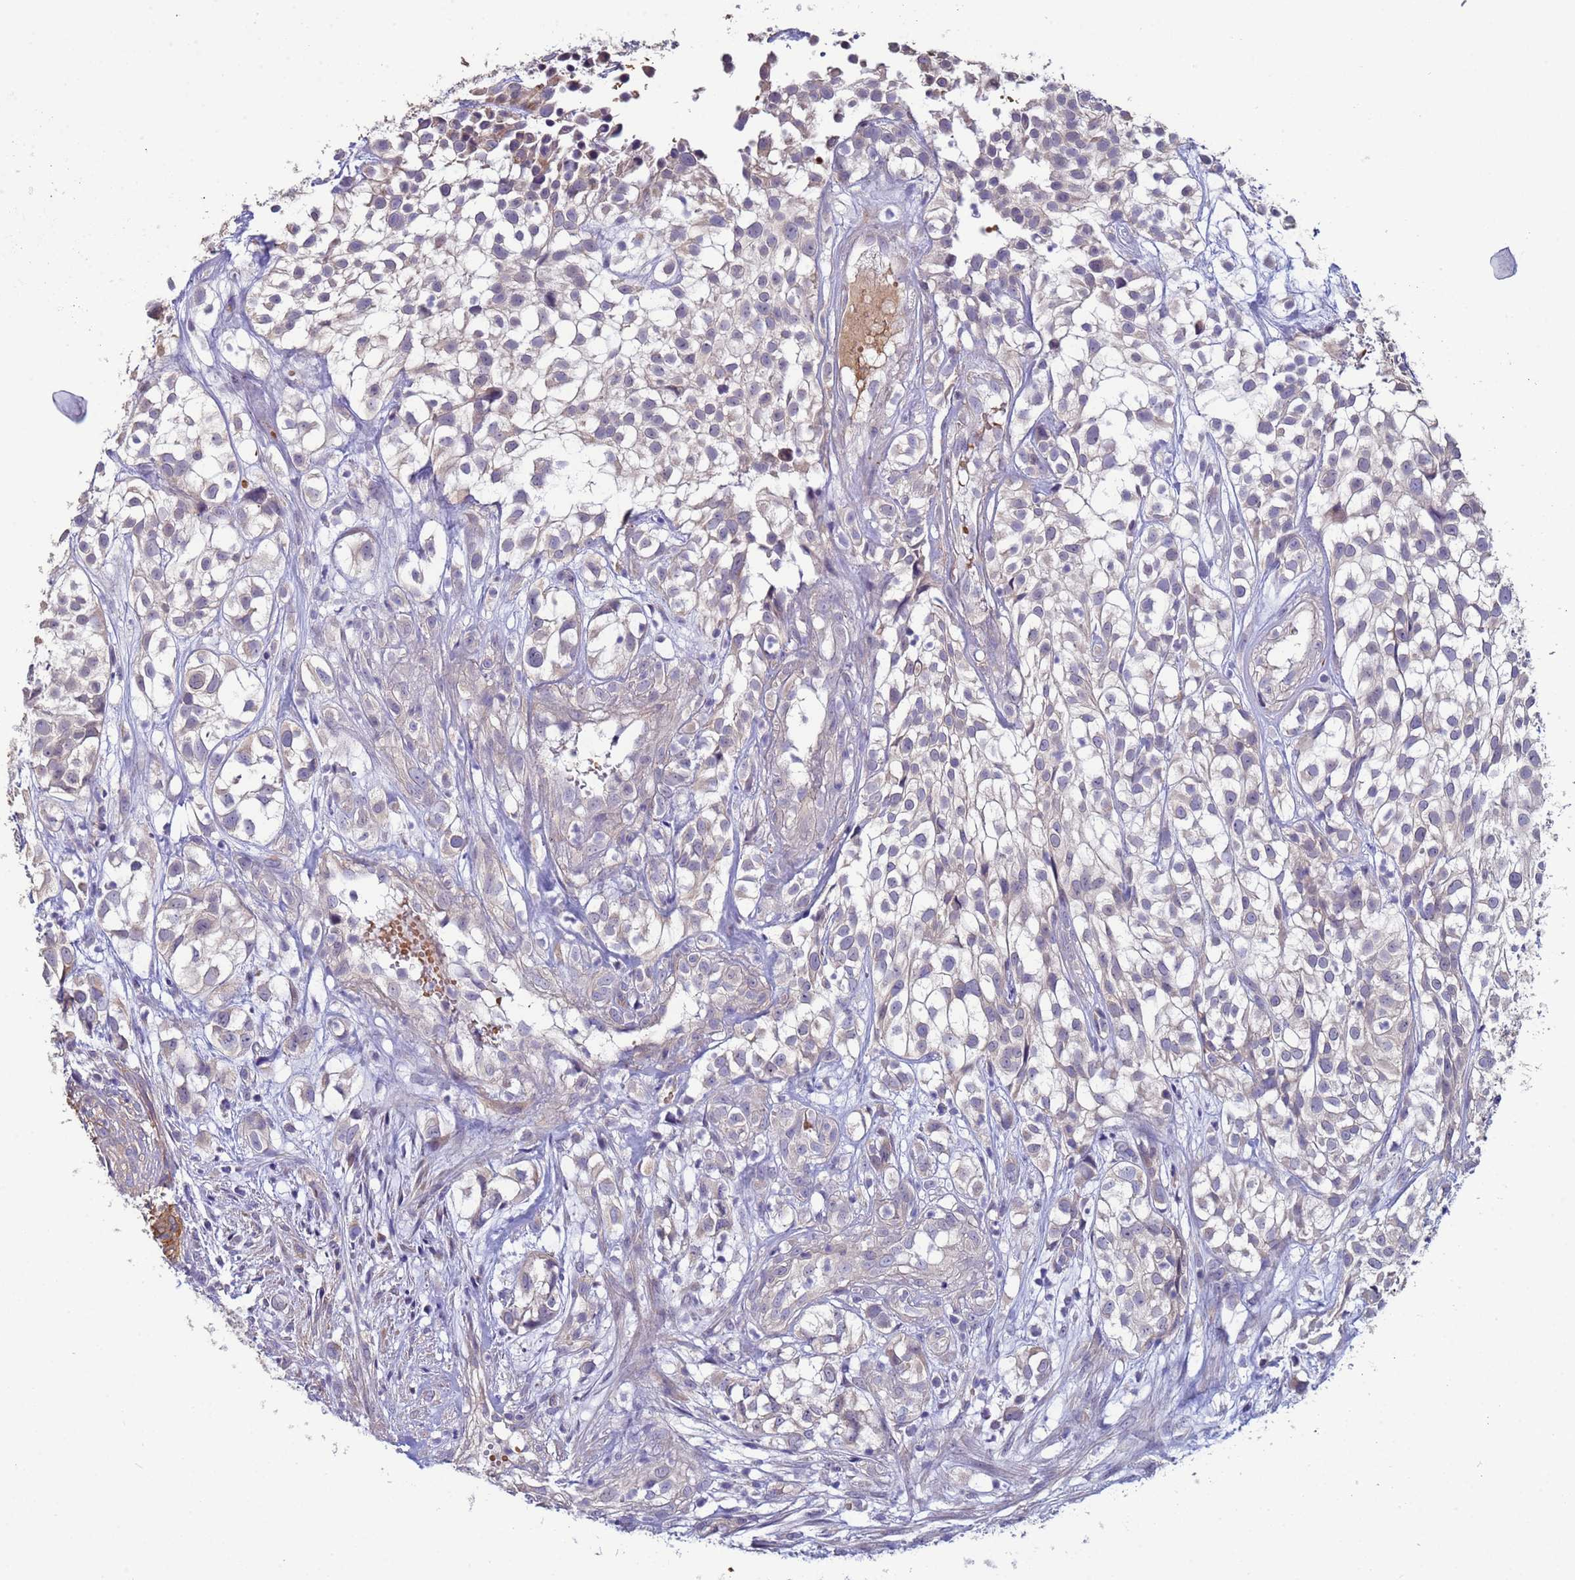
{"staining": {"intensity": "negative", "quantity": "none", "location": "none"}, "tissue": "urothelial cancer", "cell_type": "Tumor cells", "image_type": "cancer", "snomed": [{"axis": "morphology", "description": "Urothelial carcinoma, High grade"}, {"axis": "topography", "description": "Urinary bladder"}], "caption": "High power microscopy photomicrograph of an immunohistochemistry image of urothelial carcinoma (high-grade), revealing no significant expression in tumor cells.", "gene": "CLHC1", "patient": {"sex": "male", "age": 56}}